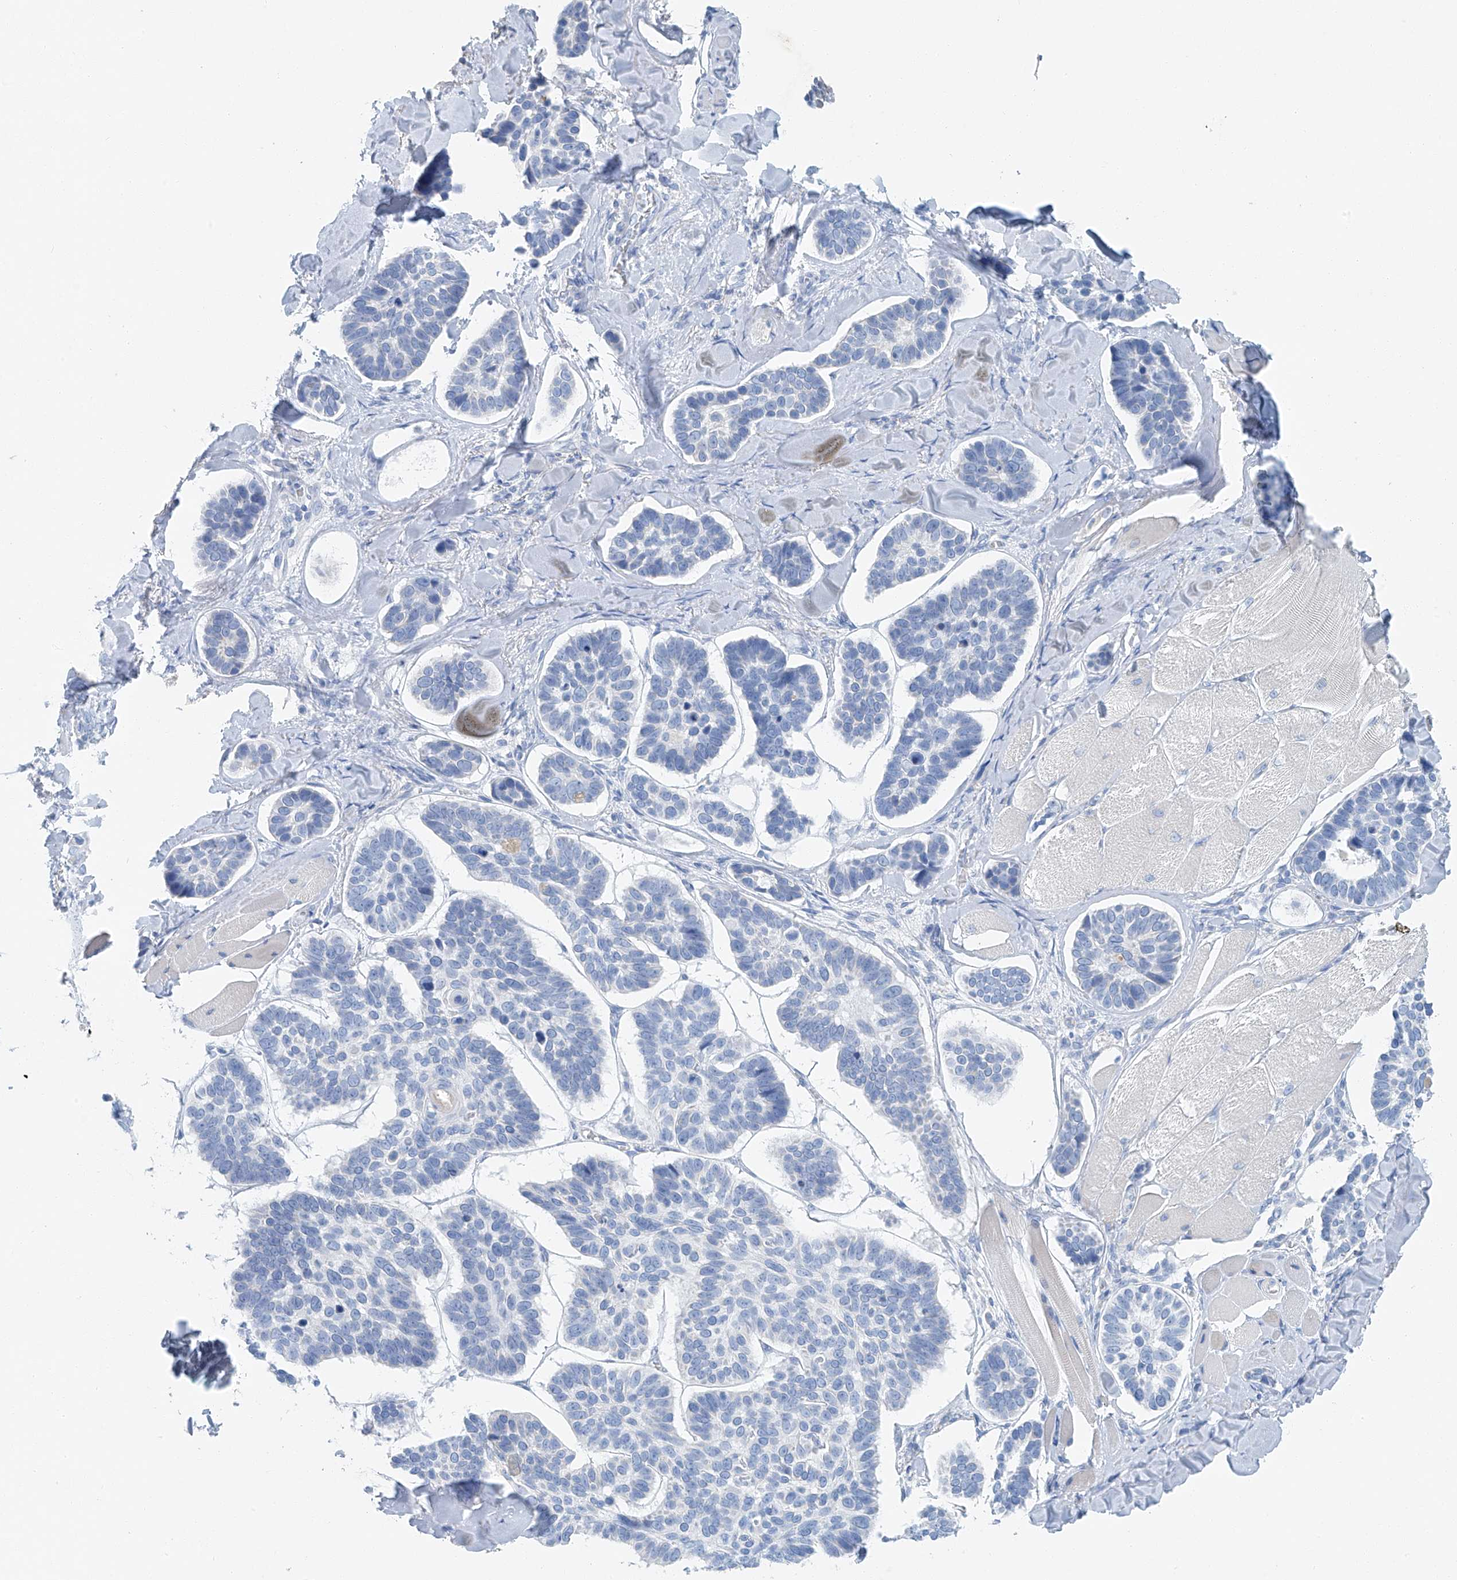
{"staining": {"intensity": "negative", "quantity": "none", "location": "none"}, "tissue": "skin cancer", "cell_type": "Tumor cells", "image_type": "cancer", "snomed": [{"axis": "morphology", "description": "Basal cell carcinoma"}, {"axis": "topography", "description": "Skin"}], "caption": "Immunohistochemistry image of human skin cancer (basal cell carcinoma) stained for a protein (brown), which displays no staining in tumor cells.", "gene": "C1orf87", "patient": {"sex": "male", "age": 62}}